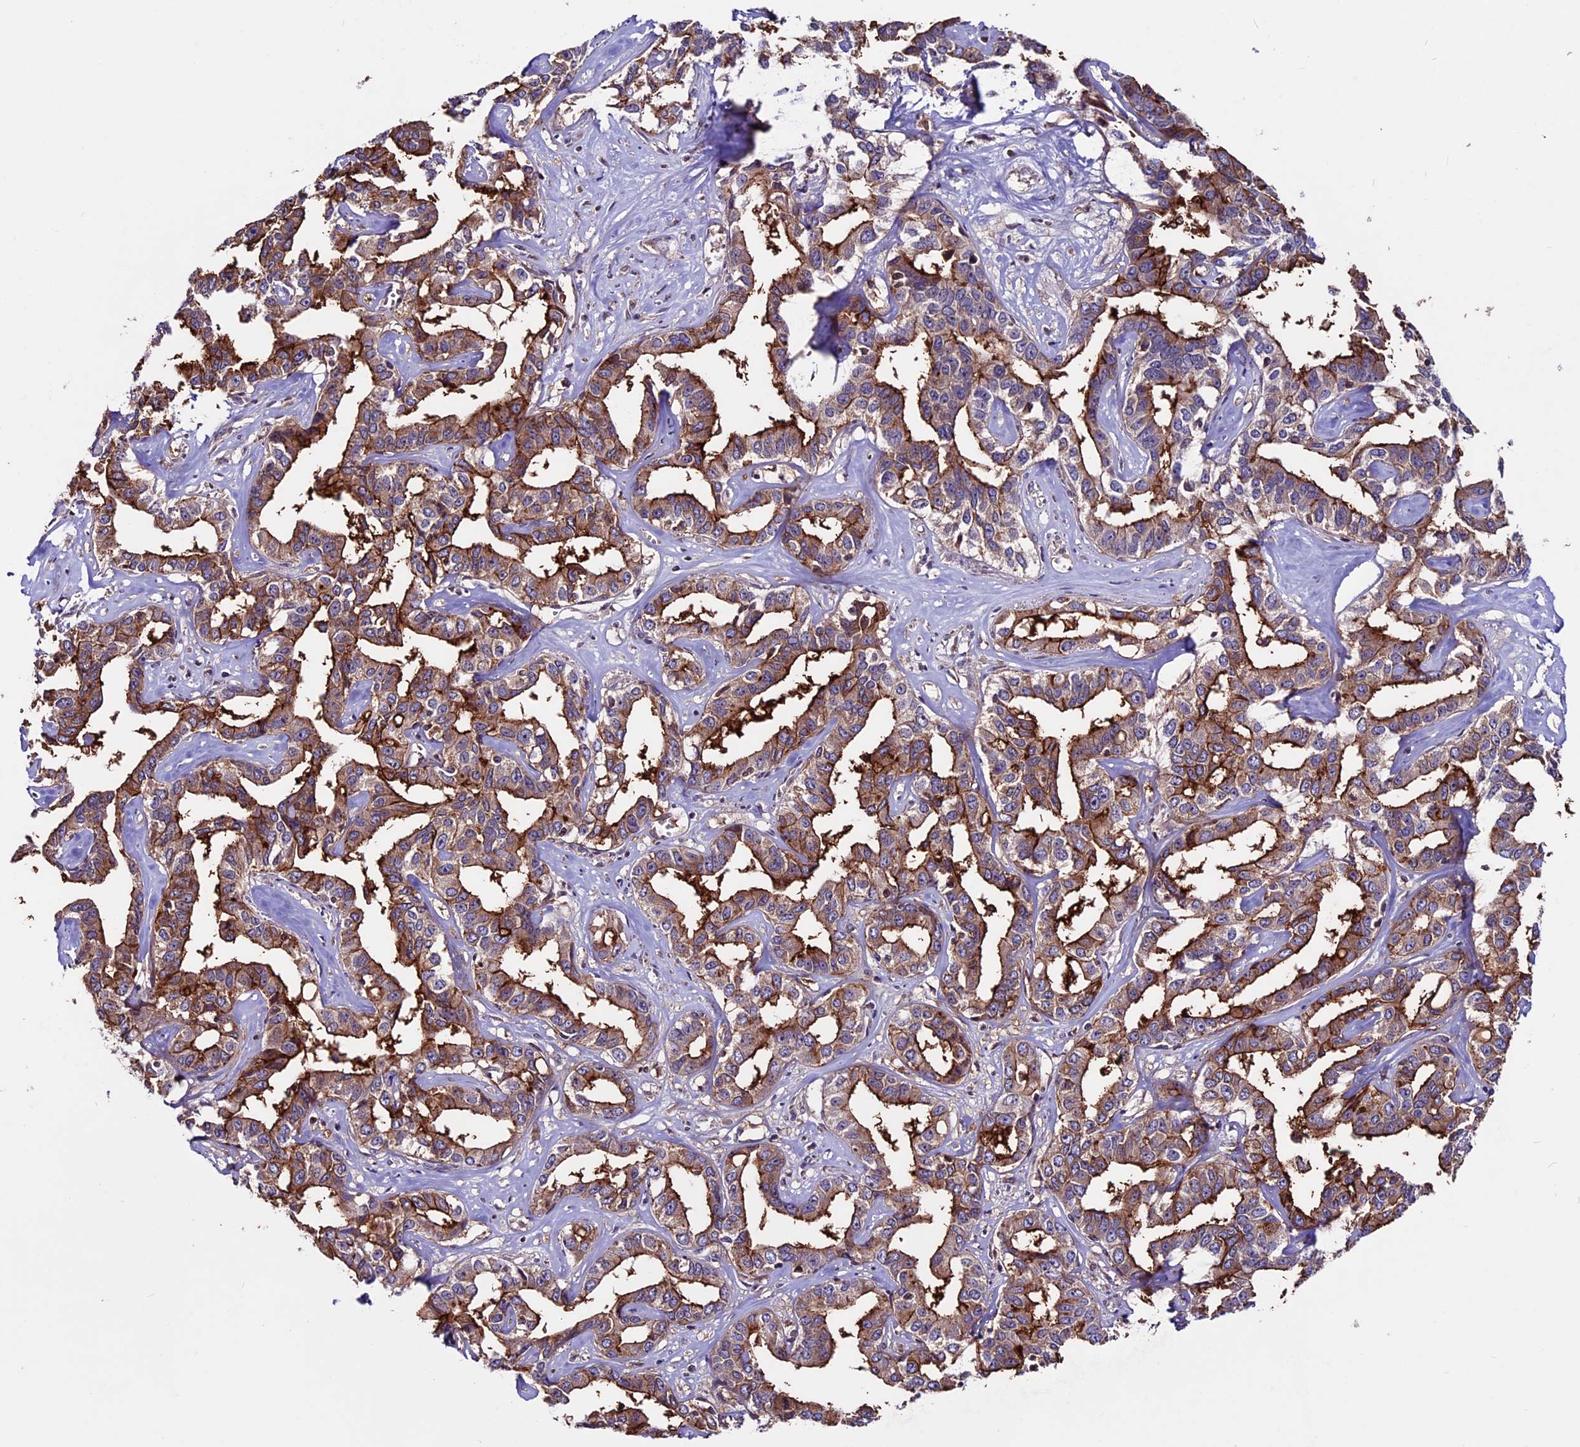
{"staining": {"intensity": "moderate", "quantity": ">75%", "location": "cytoplasmic/membranous"}, "tissue": "liver cancer", "cell_type": "Tumor cells", "image_type": "cancer", "snomed": [{"axis": "morphology", "description": "Cholangiocarcinoma"}, {"axis": "topography", "description": "Liver"}], "caption": "Cholangiocarcinoma (liver) stained with a brown dye shows moderate cytoplasmic/membranous positive expression in about >75% of tumor cells.", "gene": "ZNF598", "patient": {"sex": "male", "age": 59}}